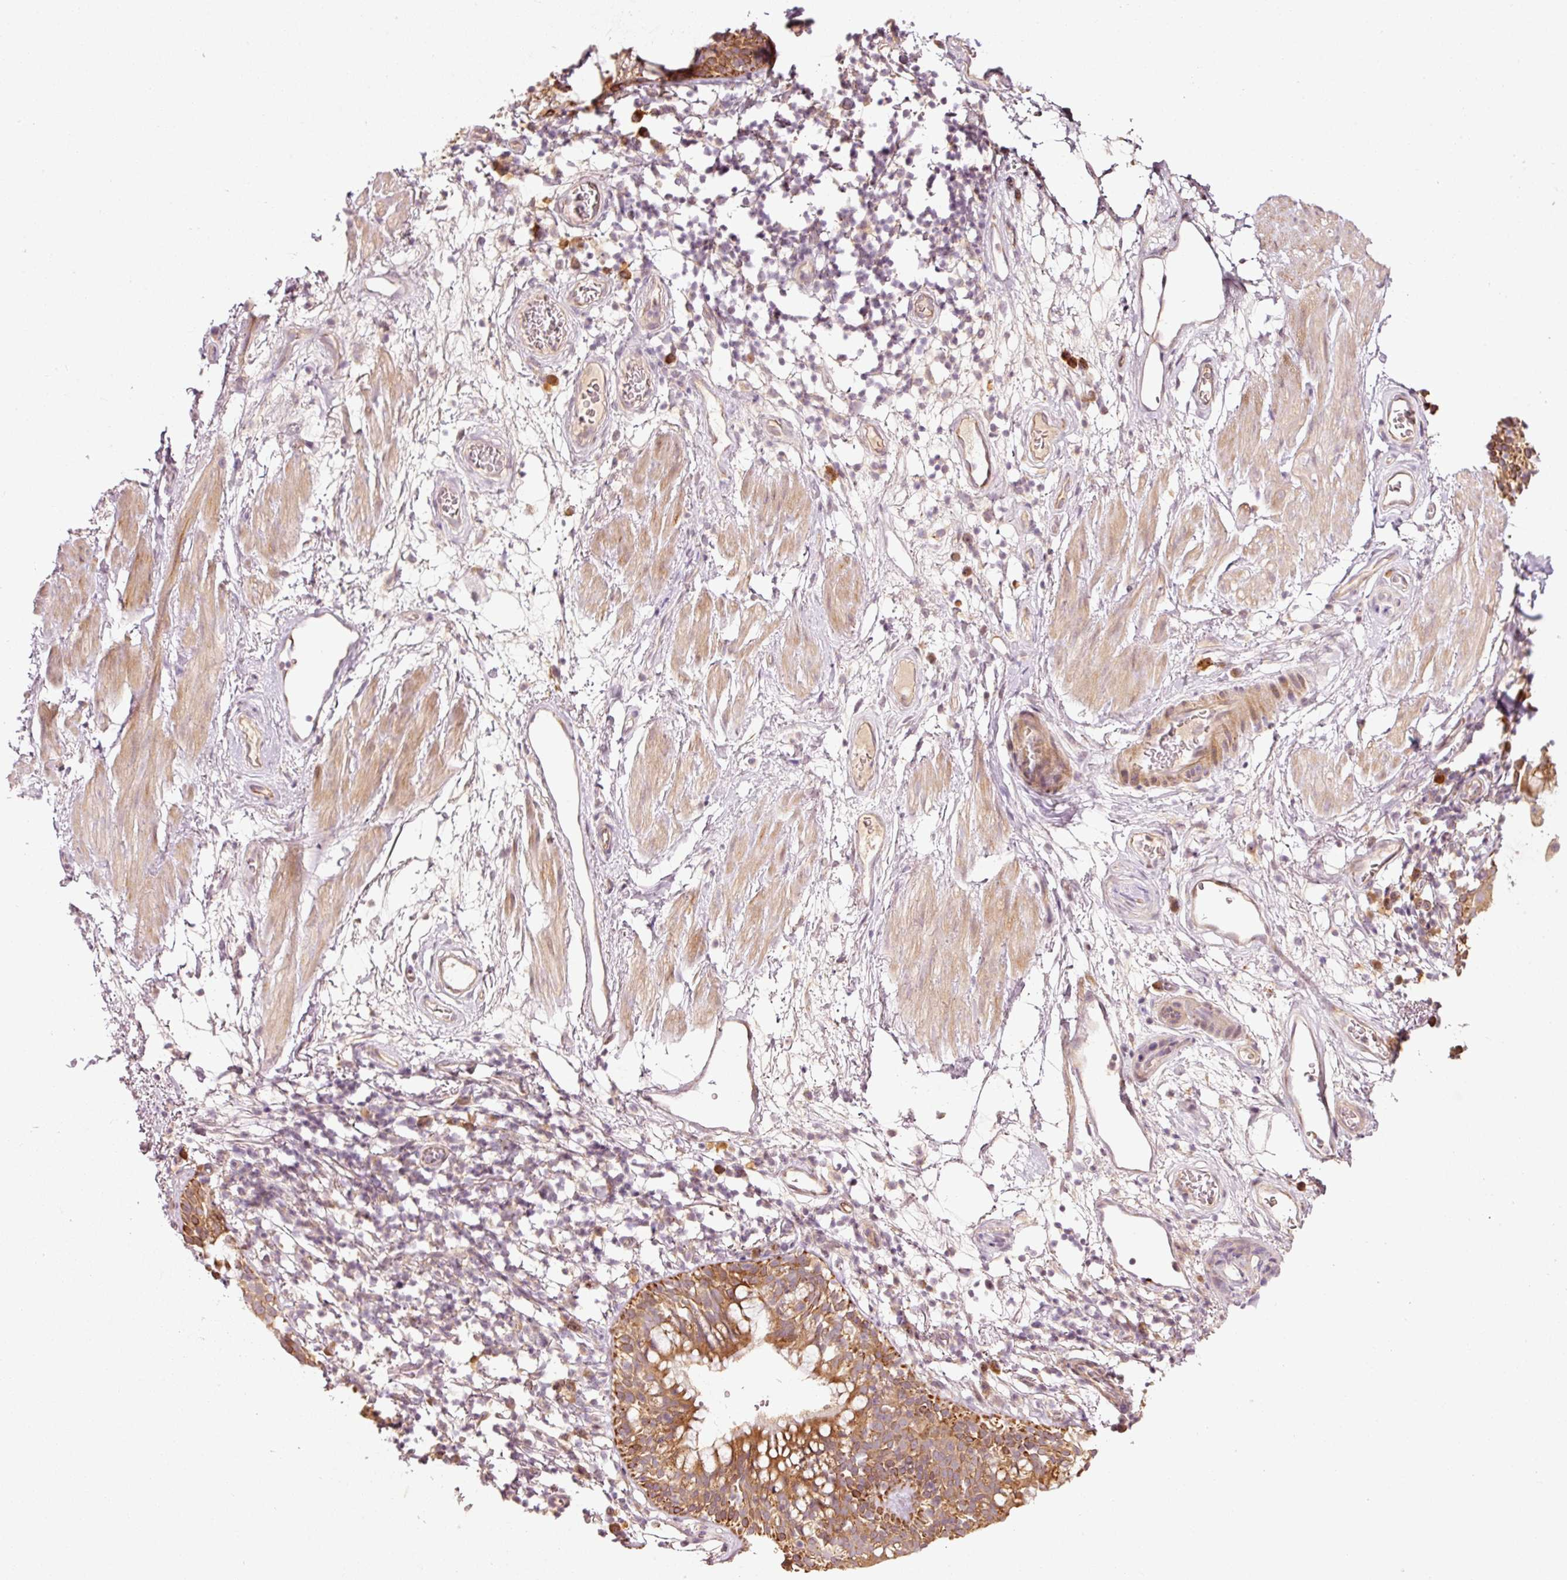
{"staining": {"intensity": "moderate", "quantity": "<25%", "location": "cytoplasmic/membranous"}, "tissue": "soft tissue", "cell_type": "Chondrocytes", "image_type": "normal", "snomed": [{"axis": "morphology", "description": "Normal tissue, NOS"}, {"axis": "topography", "description": "Cartilage tissue"}, {"axis": "topography", "description": "Bronchus"}], "caption": "High-magnification brightfield microscopy of normal soft tissue stained with DAB (3,3'-diaminobenzidine) (brown) and counterstained with hematoxylin (blue). chondrocytes exhibit moderate cytoplasmic/membranous expression is appreciated in approximately<25% of cells.", "gene": "MAP10", "patient": {"sex": "male", "age": 58}}